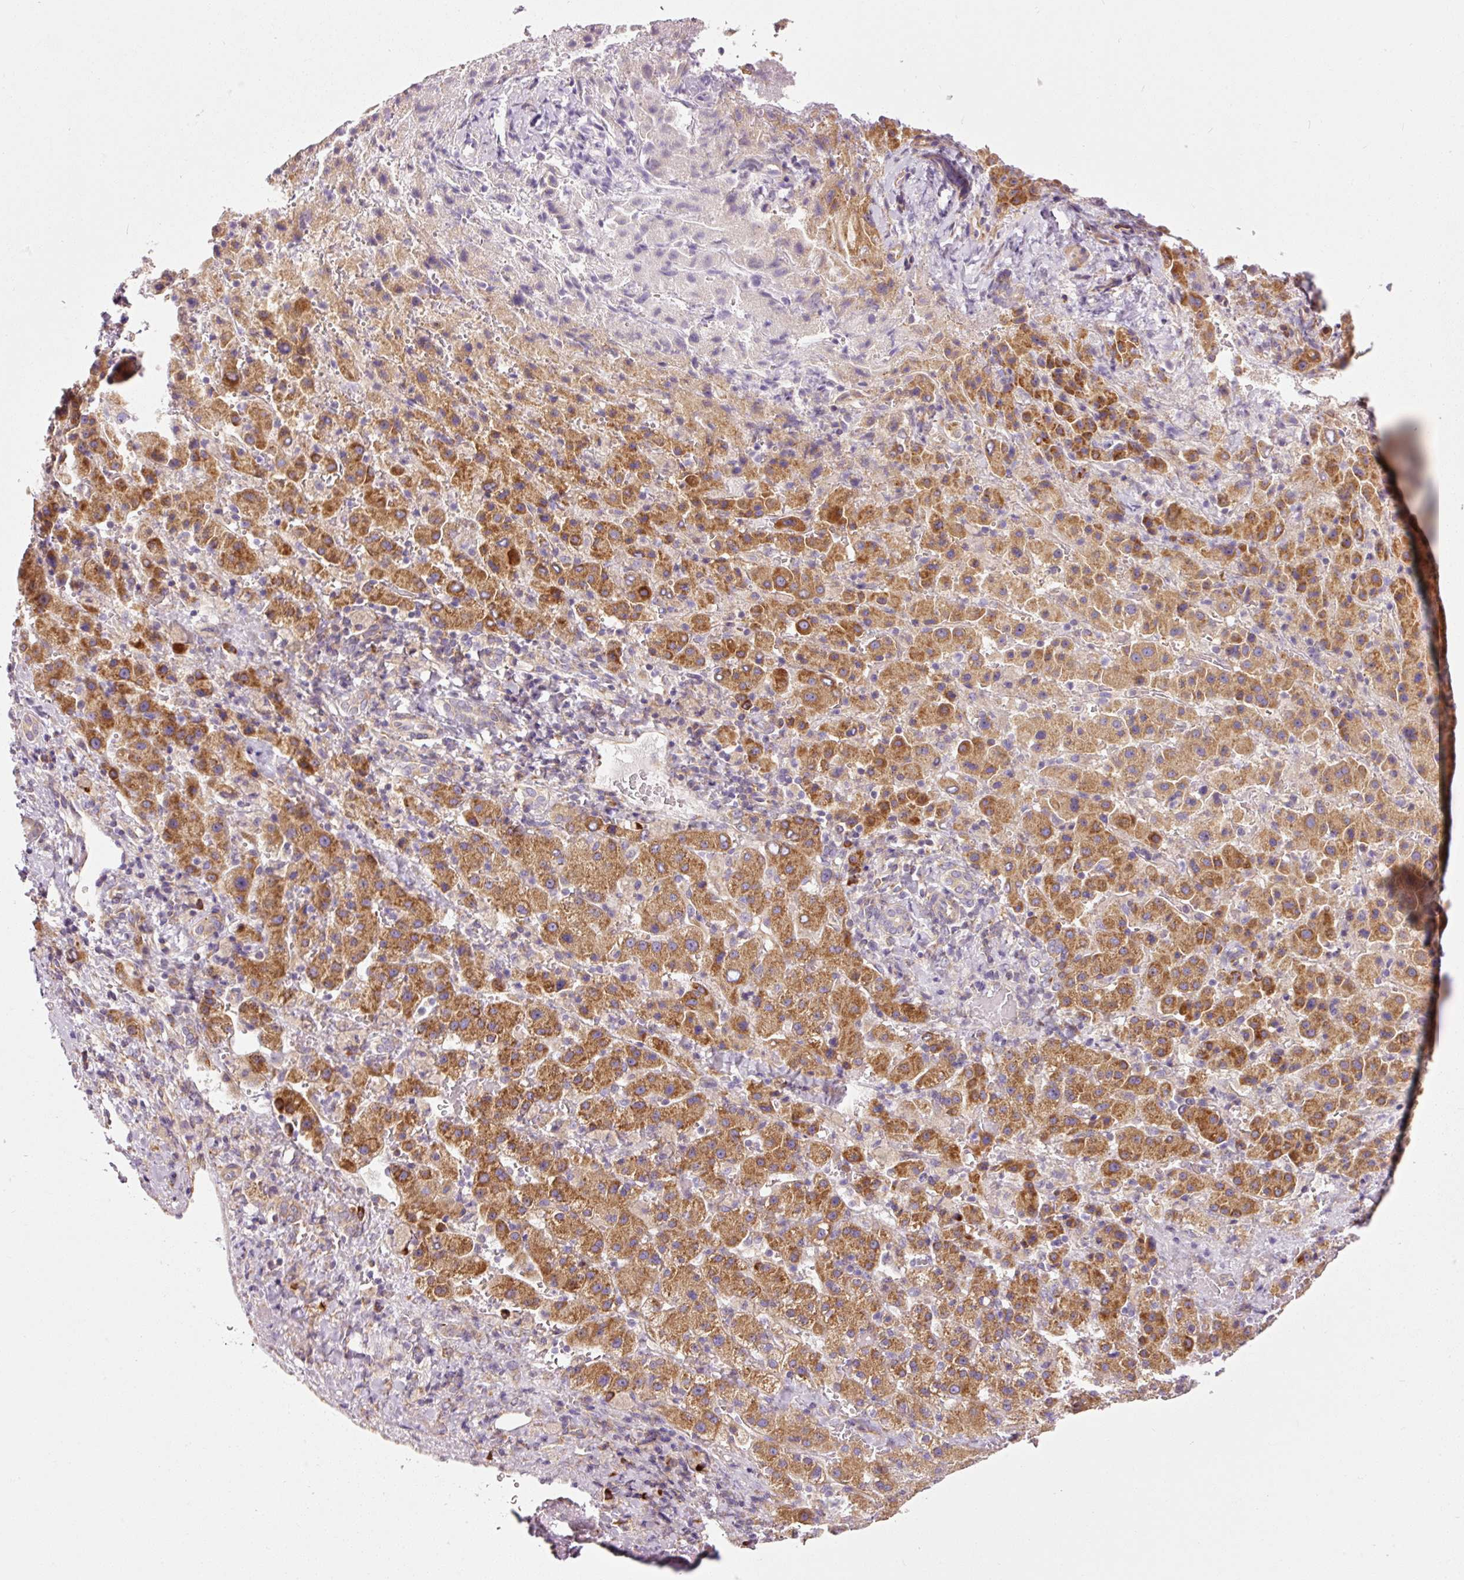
{"staining": {"intensity": "strong", "quantity": ">75%", "location": "cytoplasmic/membranous"}, "tissue": "liver cancer", "cell_type": "Tumor cells", "image_type": "cancer", "snomed": [{"axis": "morphology", "description": "Carcinoma, Hepatocellular, NOS"}, {"axis": "topography", "description": "Liver"}], "caption": "Brown immunohistochemical staining in liver hepatocellular carcinoma shows strong cytoplasmic/membranous positivity in about >75% of tumor cells.", "gene": "RPL10A", "patient": {"sex": "female", "age": 58}}